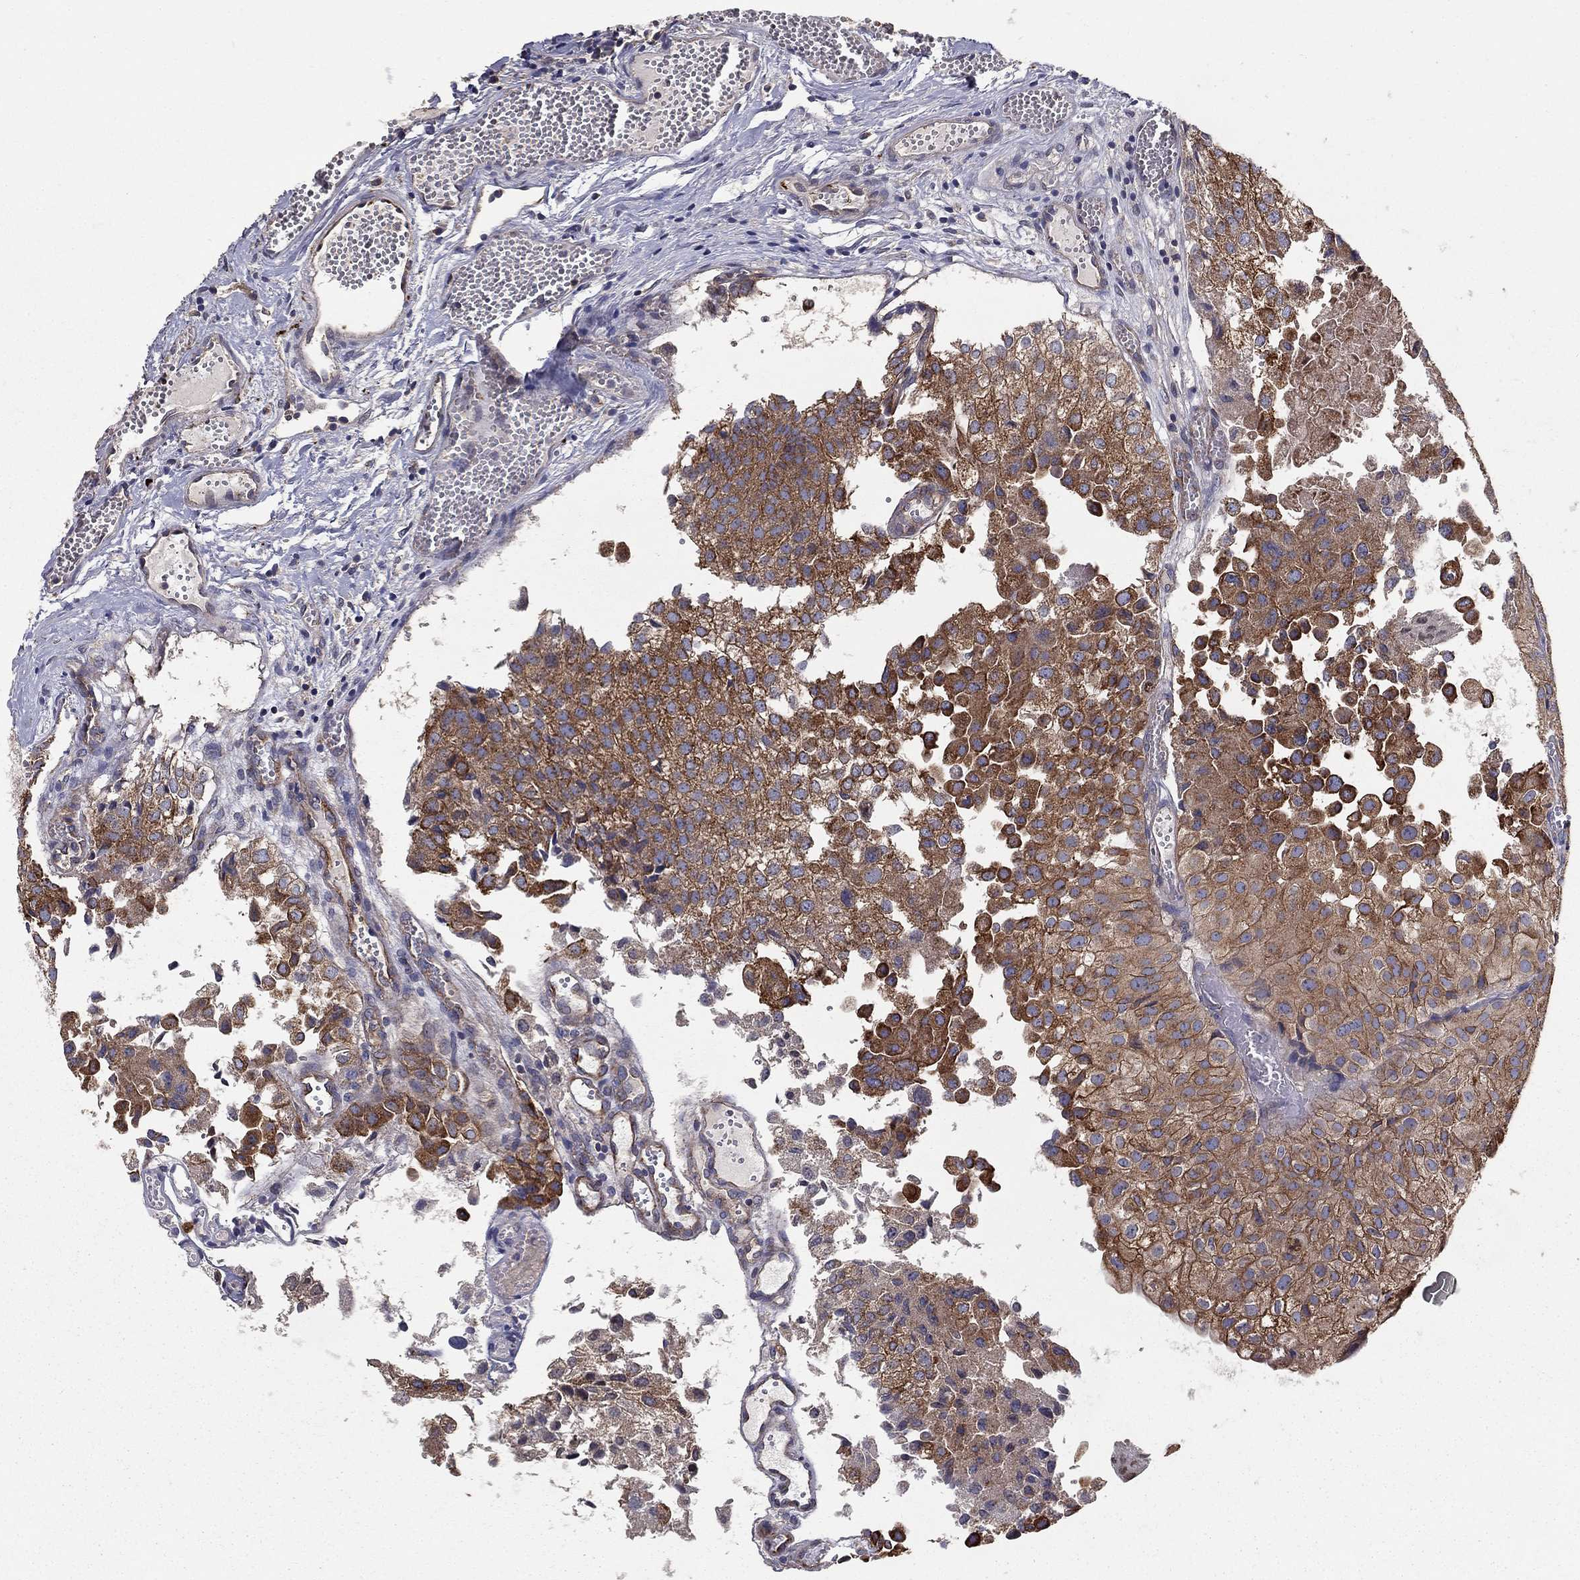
{"staining": {"intensity": "strong", "quantity": "25%-75%", "location": "cytoplasmic/membranous"}, "tissue": "urothelial cancer", "cell_type": "Tumor cells", "image_type": "cancer", "snomed": [{"axis": "morphology", "description": "Urothelial carcinoma, Low grade"}, {"axis": "topography", "description": "Urinary bladder"}], "caption": "IHC of human urothelial cancer reveals high levels of strong cytoplasmic/membranous positivity in about 25%-75% of tumor cells.", "gene": "BMERB1", "patient": {"sex": "female", "age": 78}}